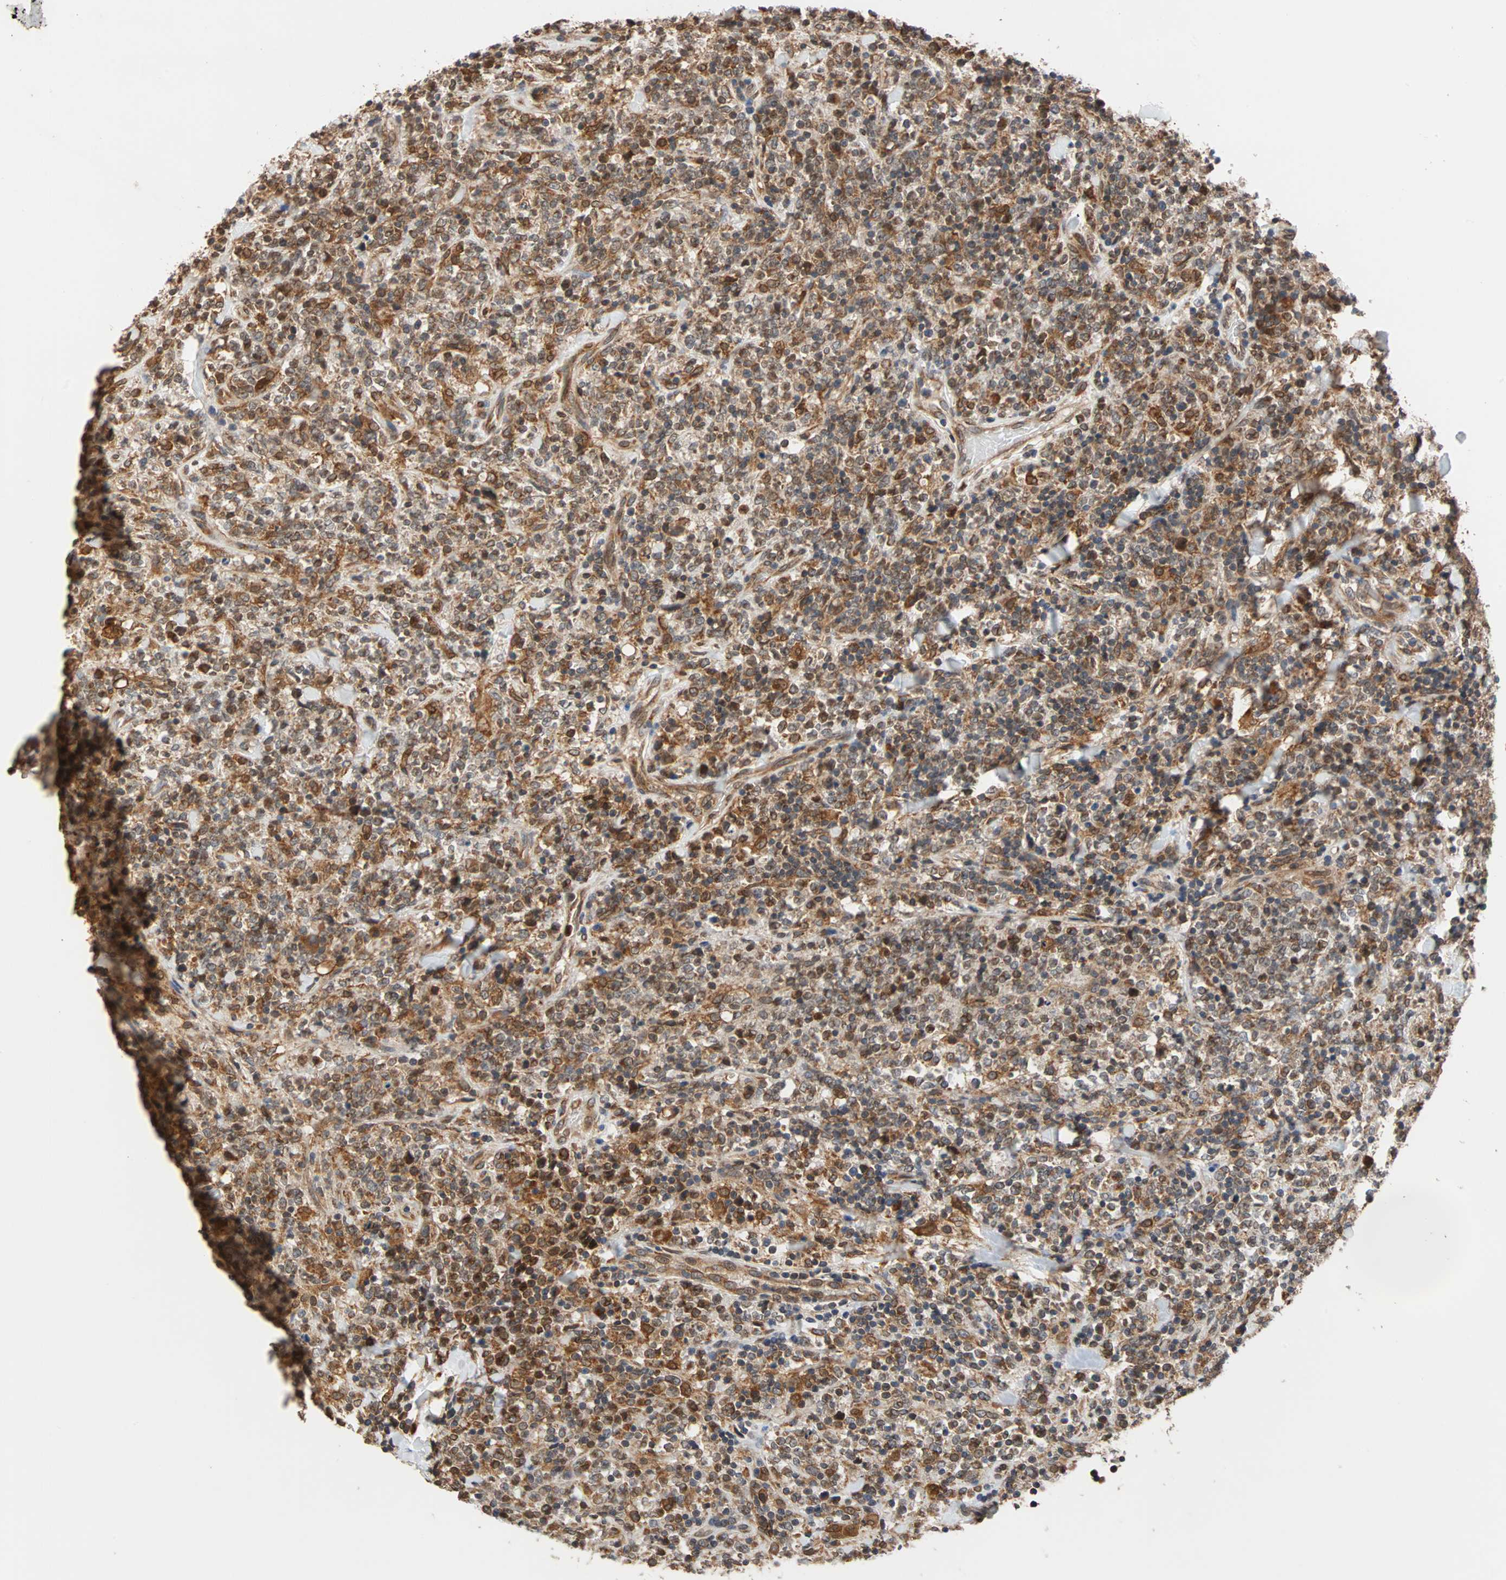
{"staining": {"intensity": "moderate", "quantity": ">75%", "location": "cytoplasmic/membranous"}, "tissue": "lymphoma", "cell_type": "Tumor cells", "image_type": "cancer", "snomed": [{"axis": "morphology", "description": "Malignant lymphoma, non-Hodgkin's type, High grade"}, {"axis": "topography", "description": "Soft tissue"}], "caption": "Human high-grade malignant lymphoma, non-Hodgkin's type stained with a protein marker demonstrates moderate staining in tumor cells.", "gene": "AUP1", "patient": {"sex": "male", "age": 18}}